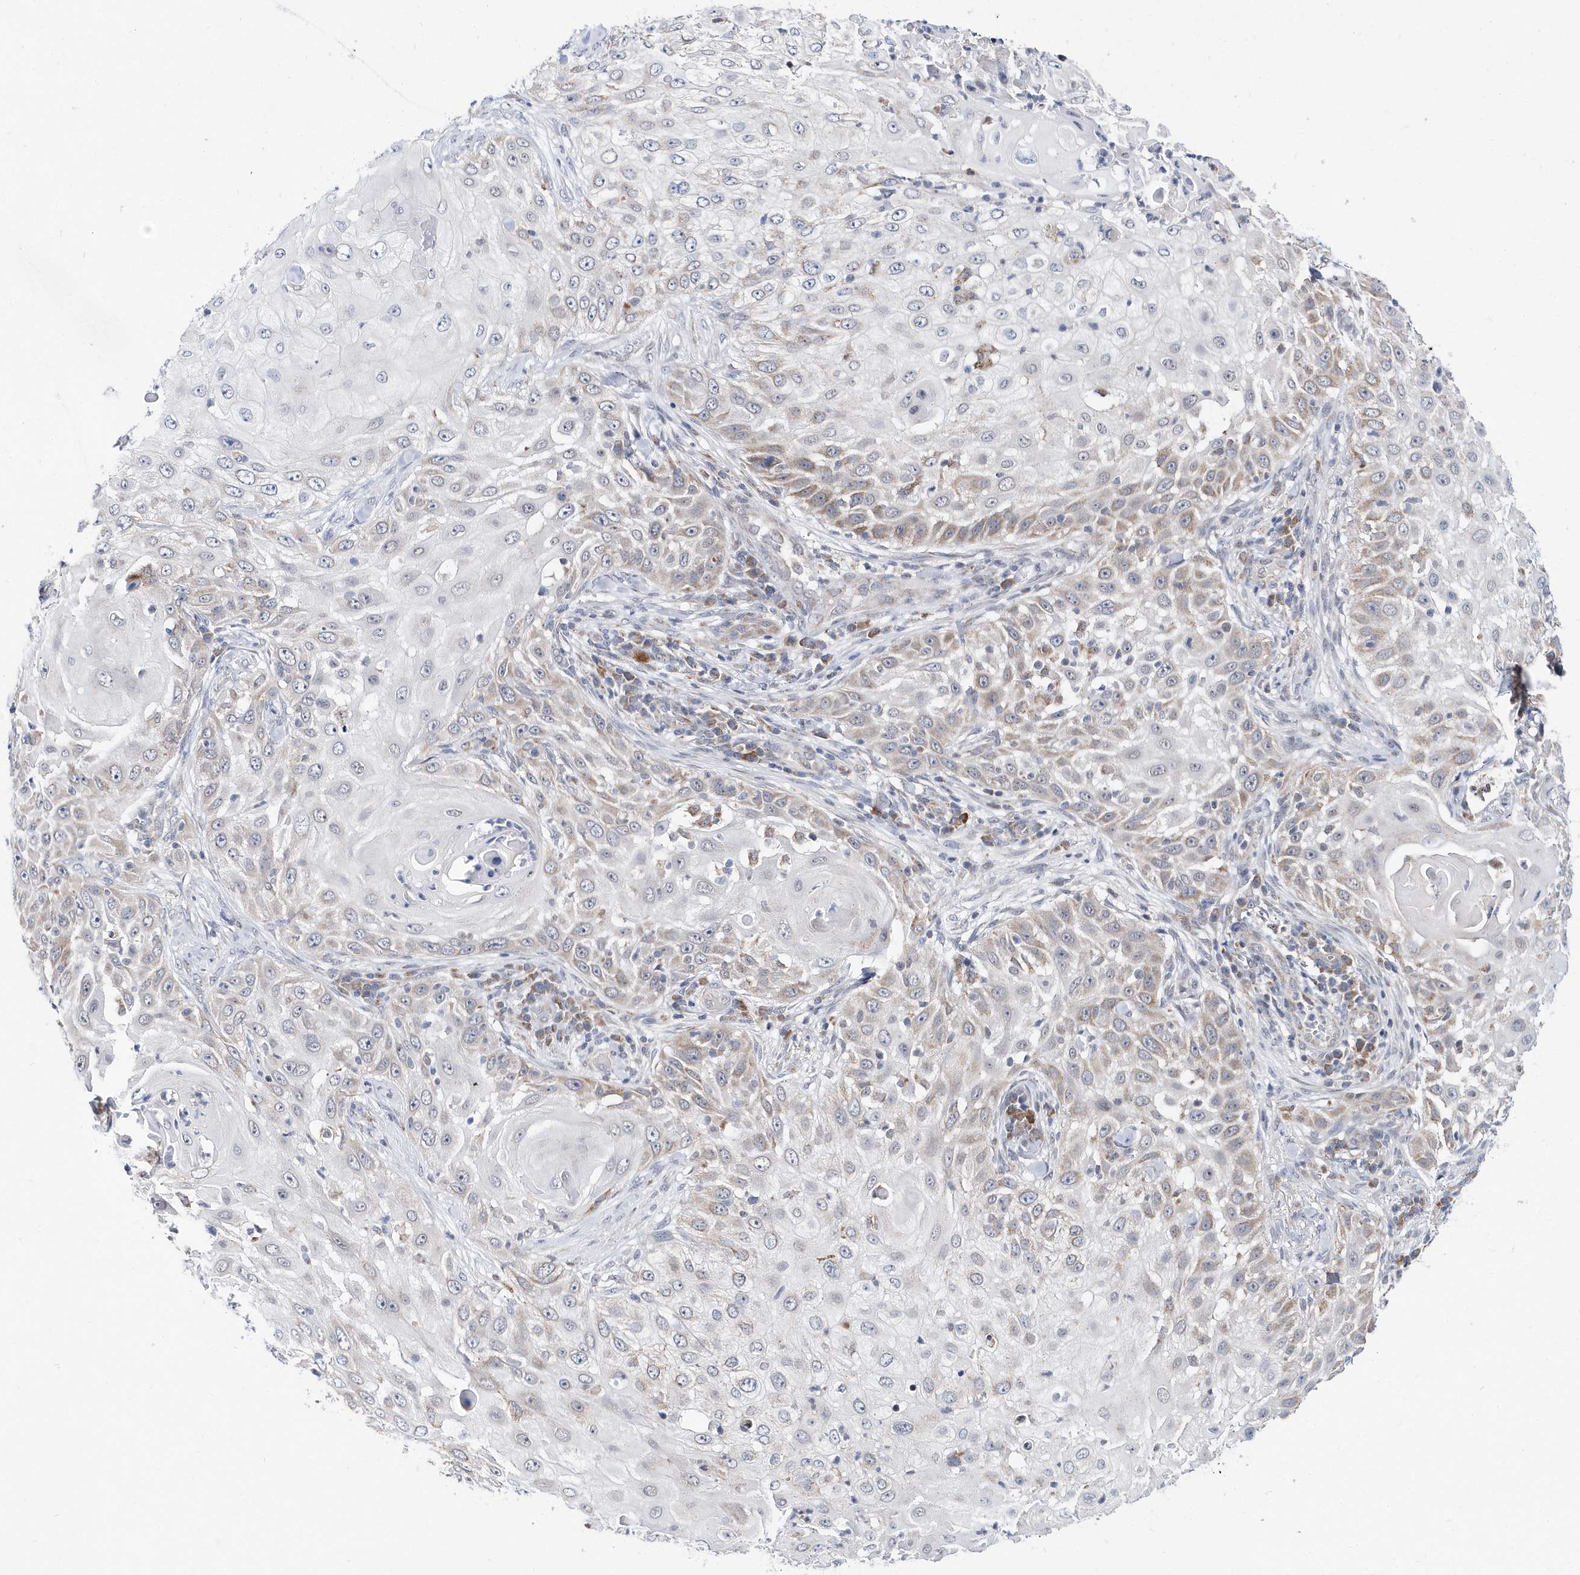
{"staining": {"intensity": "weak", "quantity": "<25%", "location": "cytoplasmic/membranous"}, "tissue": "skin cancer", "cell_type": "Tumor cells", "image_type": "cancer", "snomed": [{"axis": "morphology", "description": "Squamous cell carcinoma, NOS"}, {"axis": "topography", "description": "Skin"}], "caption": "Micrograph shows no protein positivity in tumor cells of squamous cell carcinoma (skin) tissue.", "gene": "SPATA5", "patient": {"sex": "female", "age": 44}}